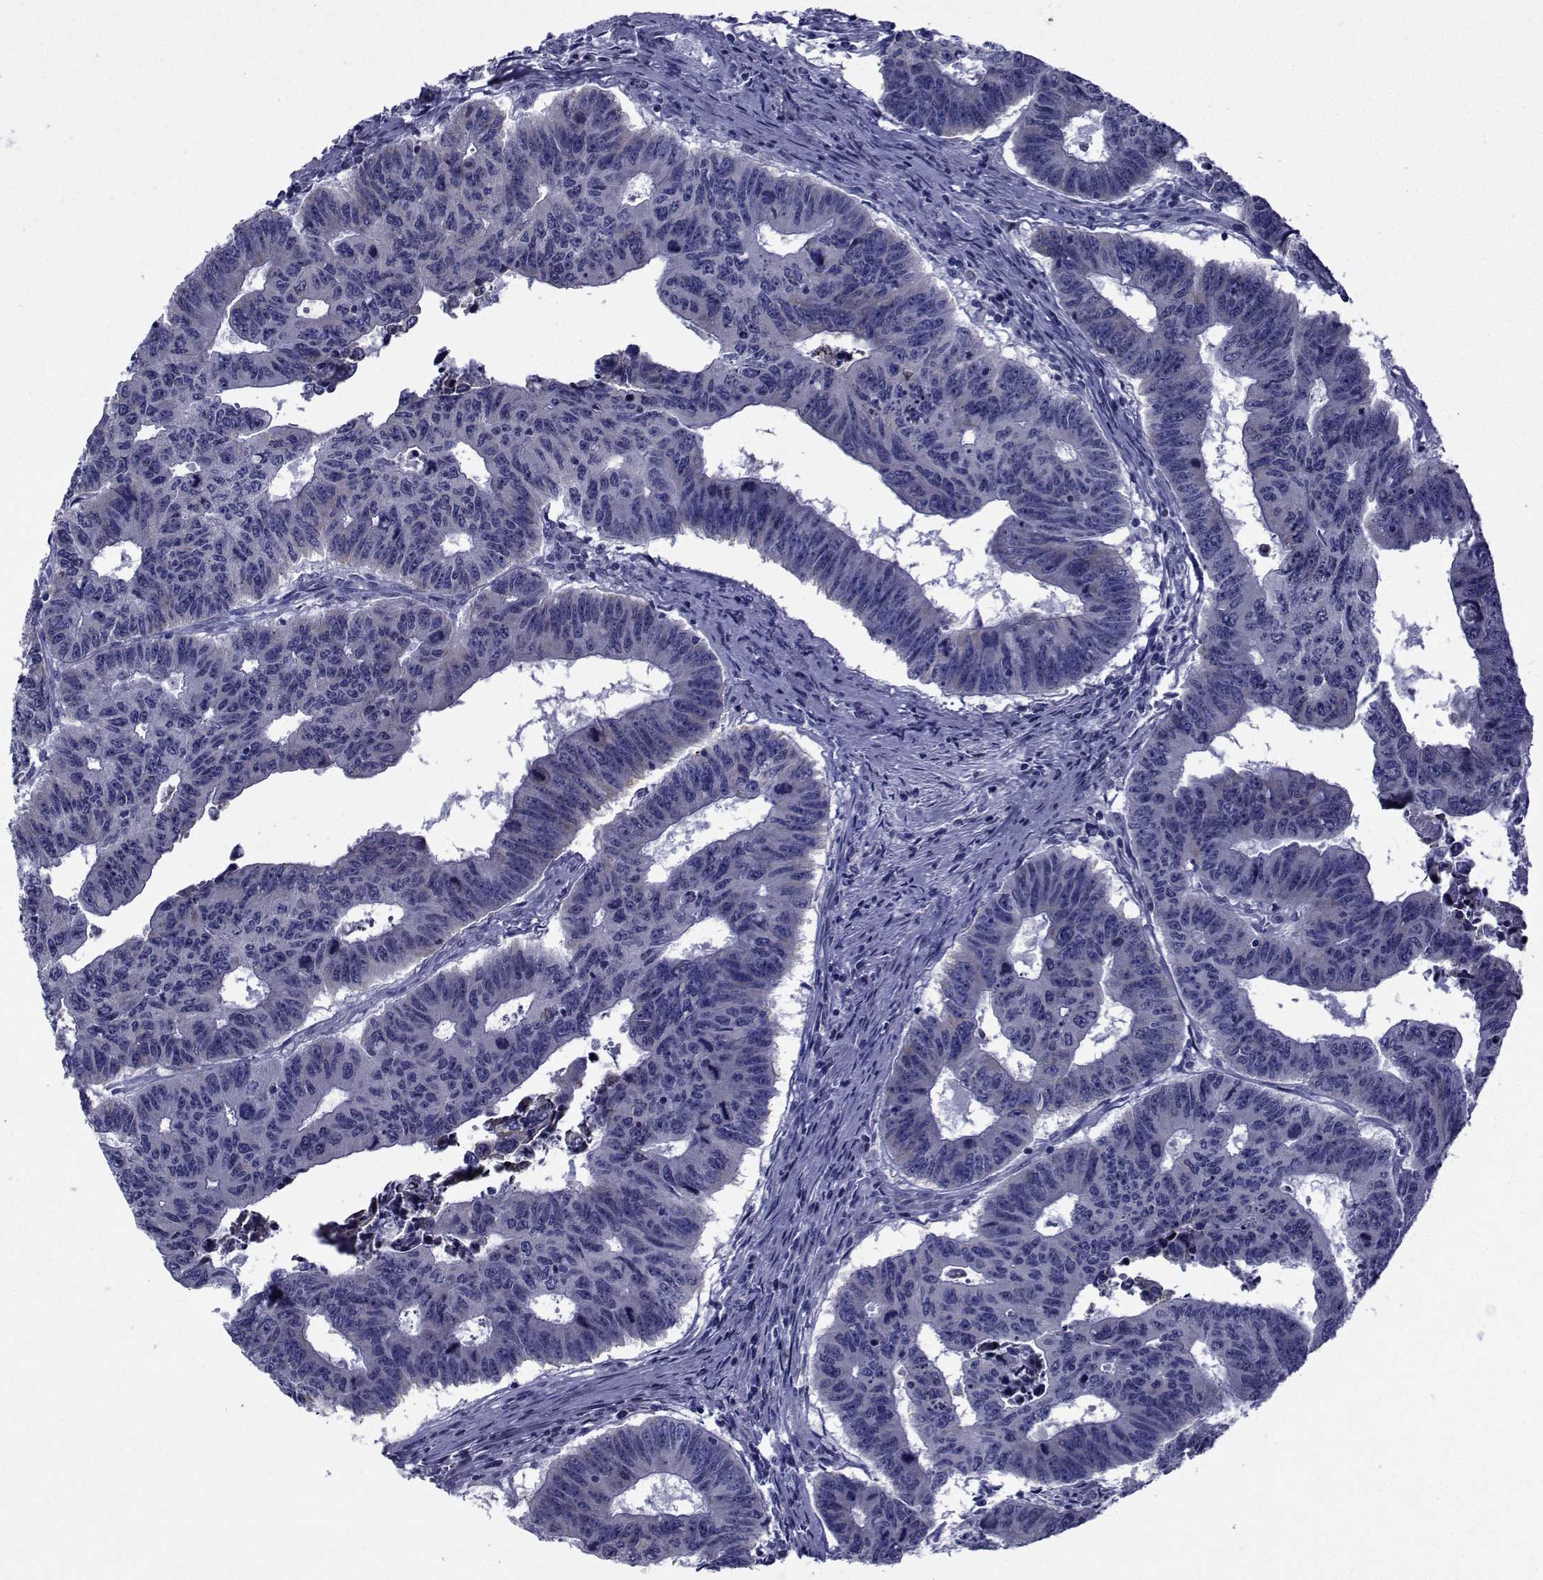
{"staining": {"intensity": "weak", "quantity": "<25%", "location": "cytoplasmic/membranous"}, "tissue": "colorectal cancer", "cell_type": "Tumor cells", "image_type": "cancer", "snomed": [{"axis": "morphology", "description": "Adenocarcinoma, NOS"}, {"axis": "topography", "description": "Appendix"}, {"axis": "topography", "description": "Colon"}, {"axis": "topography", "description": "Cecum"}, {"axis": "topography", "description": "Colon asc"}], "caption": "Immunohistochemical staining of colorectal cancer reveals no significant positivity in tumor cells.", "gene": "ROPN1", "patient": {"sex": "female", "age": 85}}